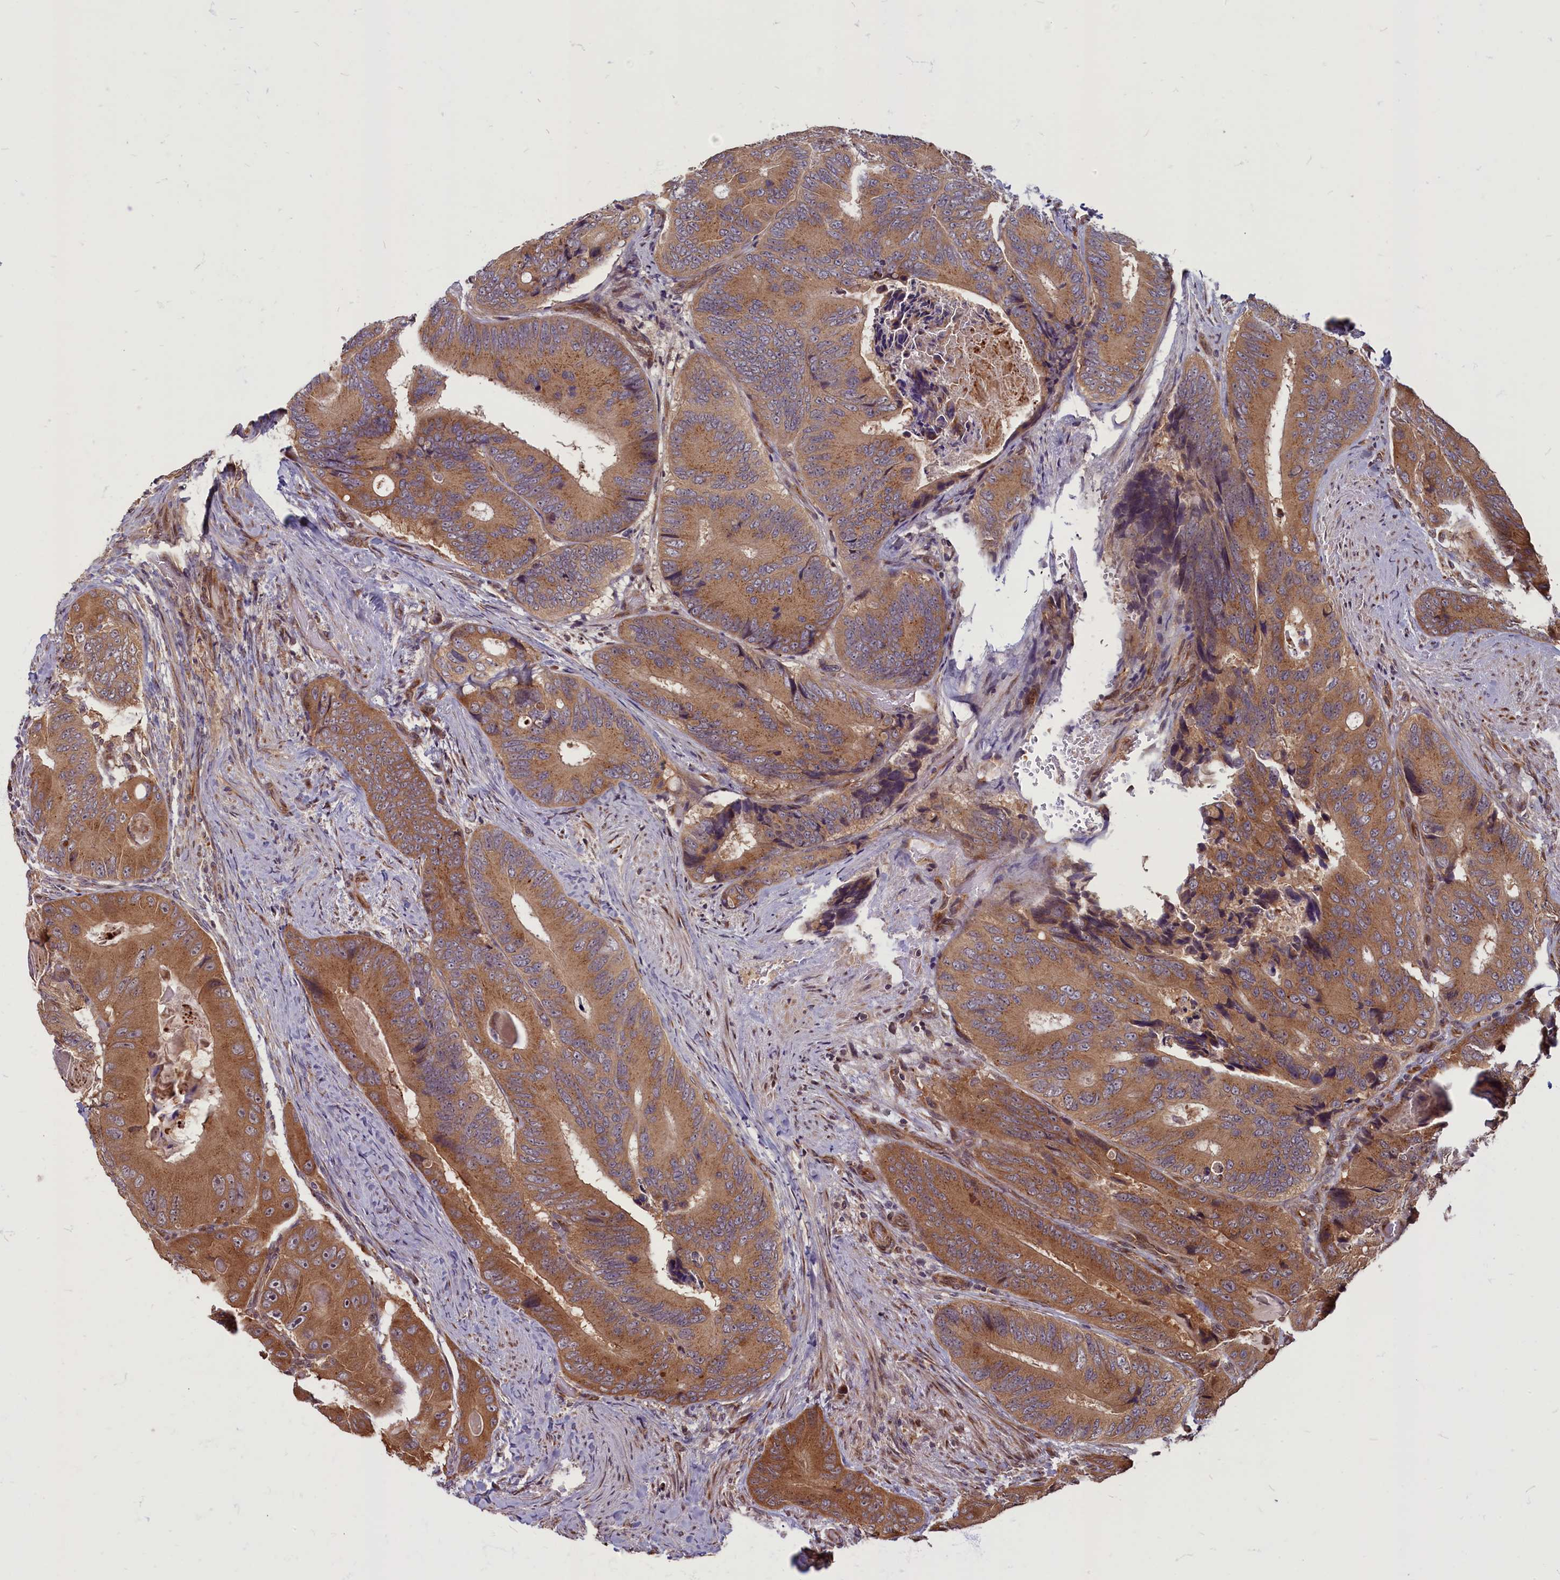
{"staining": {"intensity": "moderate", "quantity": ">75%", "location": "cytoplasmic/membranous"}, "tissue": "colorectal cancer", "cell_type": "Tumor cells", "image_type": "cancer", "snomed": [{"axis": "morphology", "description": "Adenocarcinoma, NOS"}, {"axis": "topography", "description": "Colon"}], "caption": "This micrograph shows IHC staining of human adenocarcinoma (colorectal), with medium moderate cytoplasmic/membranous positivity in approximately >75% of tumor cells.", "gene": "MYCBP", "patient": {"sex": "male", "age": 84}}